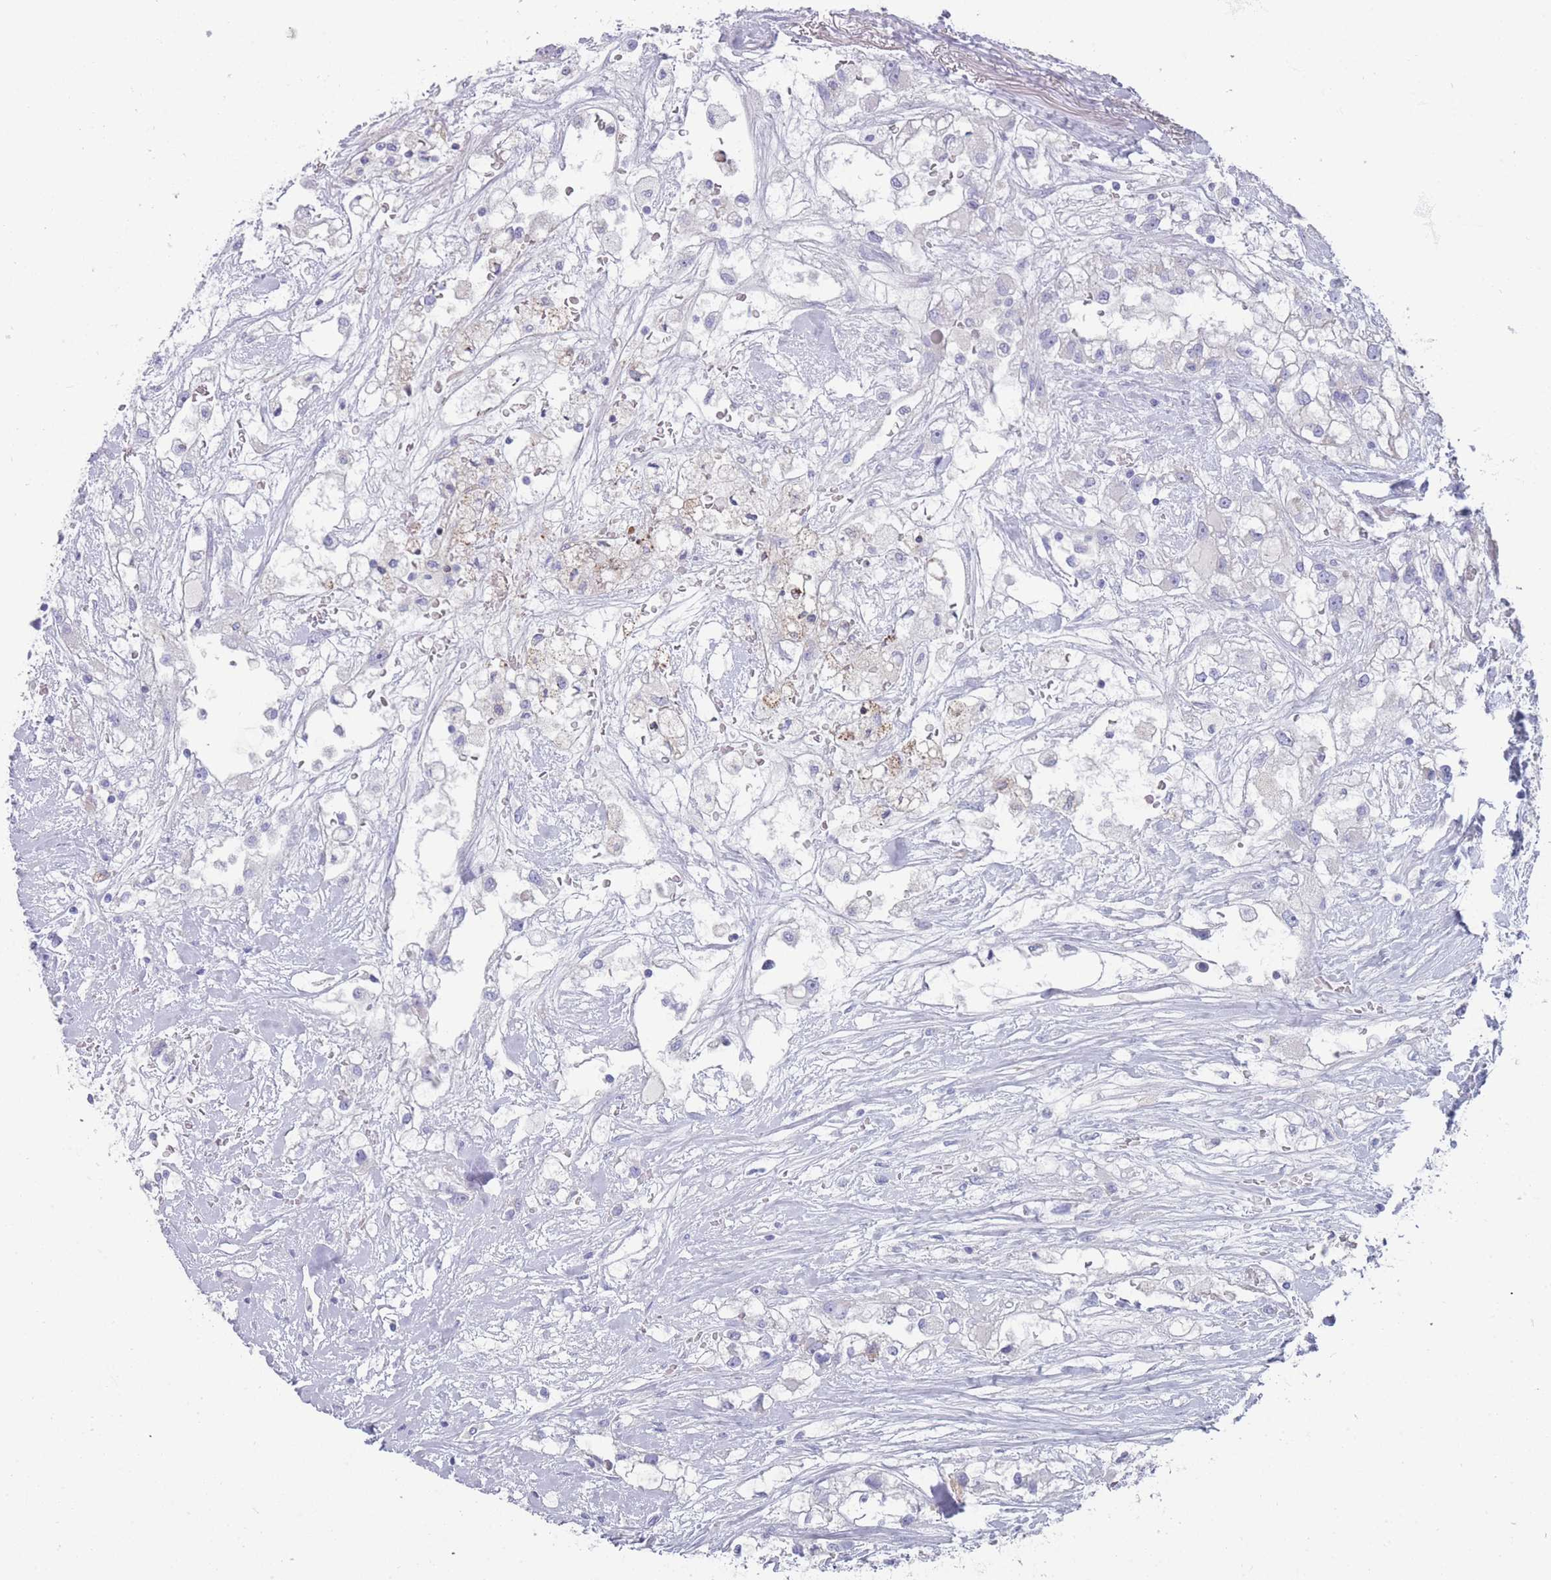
{"staining": {"intensity": "negative", "quantity": "none", "location": "none"}, "tissue": "renal cancer", "cell_type": "Tumor cells", "image_type": "cancer", "snomed": [{"axis": "morphology", "description": "Adenocarcinoma, NOS"}, {"axis": "topography", "description": "Kidney"}], "caption": "Immunohistochemistry (IHC) of human adenocarcinoma (renal) demonstrates no expression in tumor cells.", "gene": "ST8SIA5", "patient": {"sex": "male", "age": 59}}